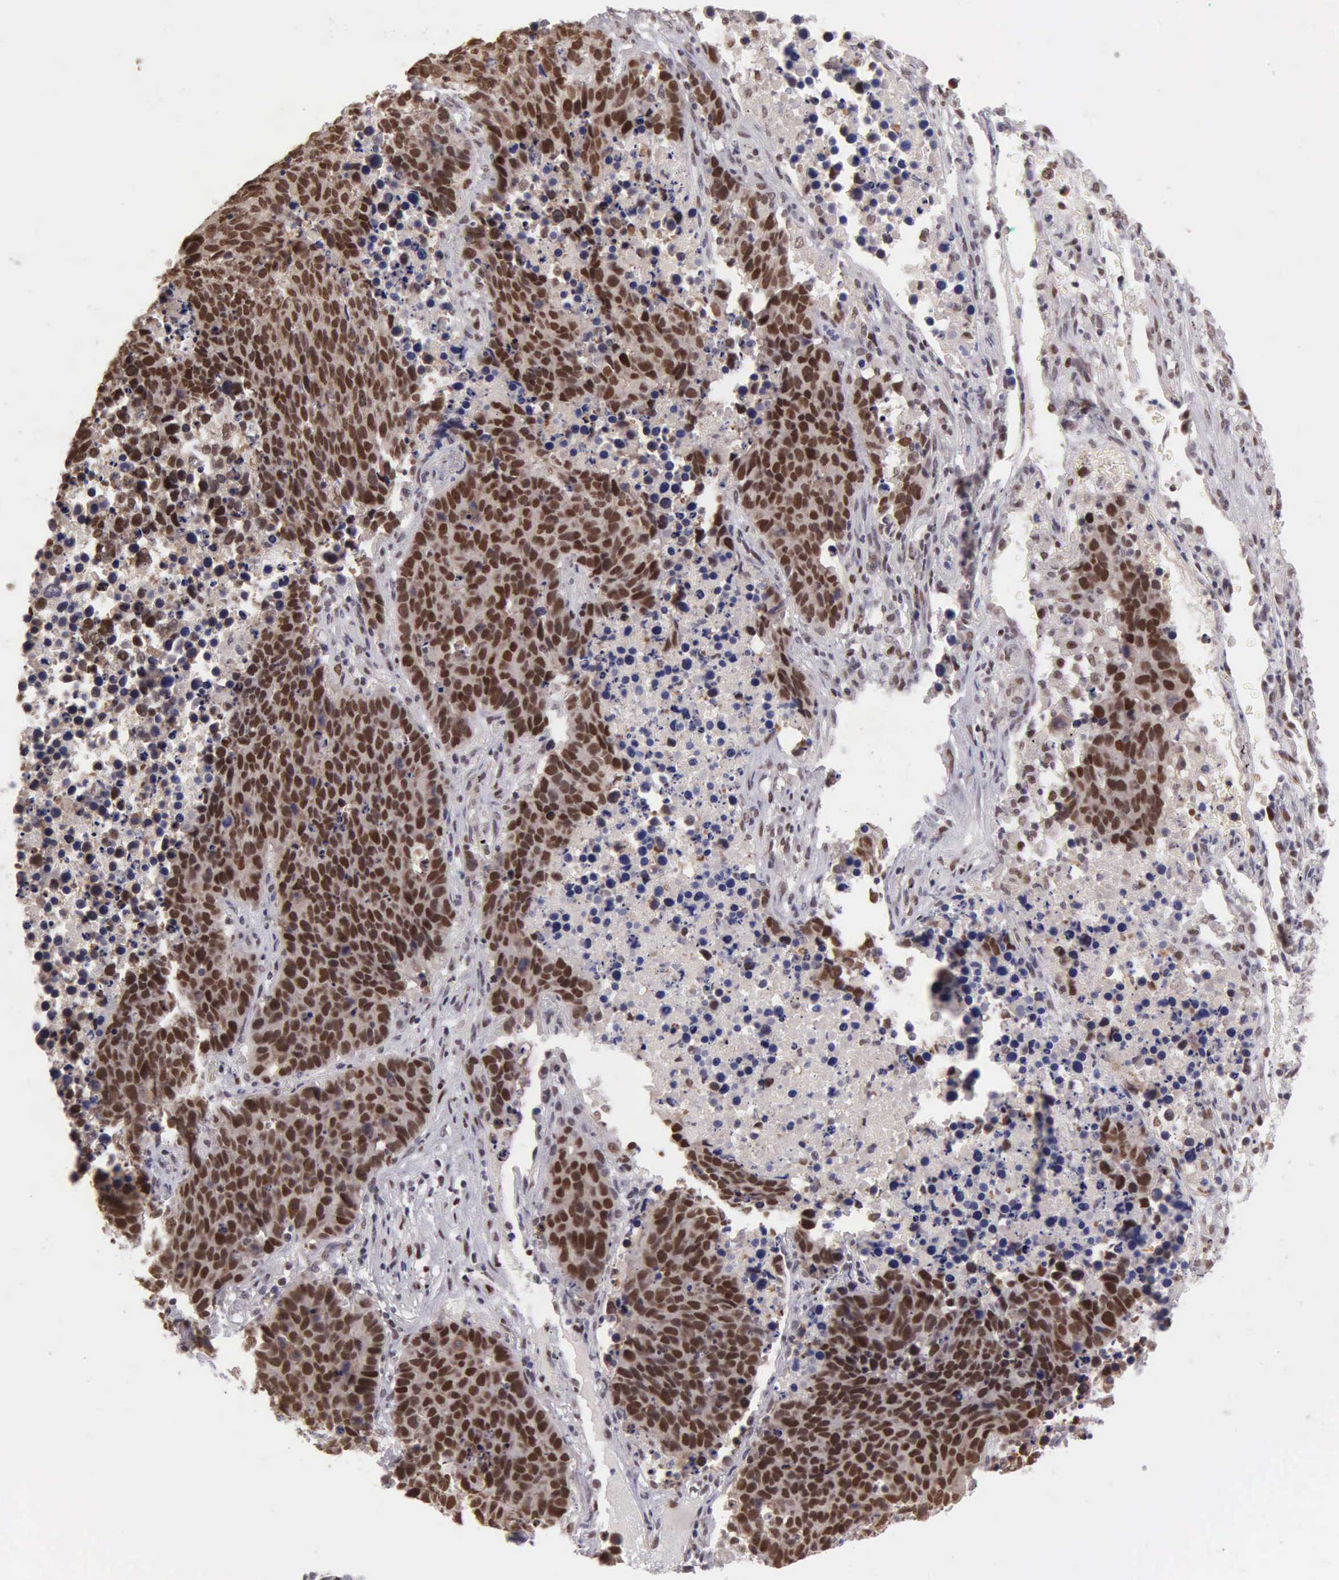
{"staining": {"intensity": "strong", "quantity": ">75%", "location": "nuclear"}, "tissue": "lung cancer", "cell_type": "Tumor cells", "image_type": "cancer", "snomed": [{"axis": "morphology", "description": "Carcinoid, malignant, NOS"}, {"axis": "topography", "description": "Lung"}], "caption": "High-magnification brightfield microscopy of lung cancer (carcinoid (malignant)) stained with DAB (3,3'-diaminobenzidine) (brown) and counterstained with hematoxylin (blue). tumor cells exhibit strong nuclear expression is present in approximately>75% of cells.", "gene": "UBR7", "patient": {"sex": "male", "age": 60}}